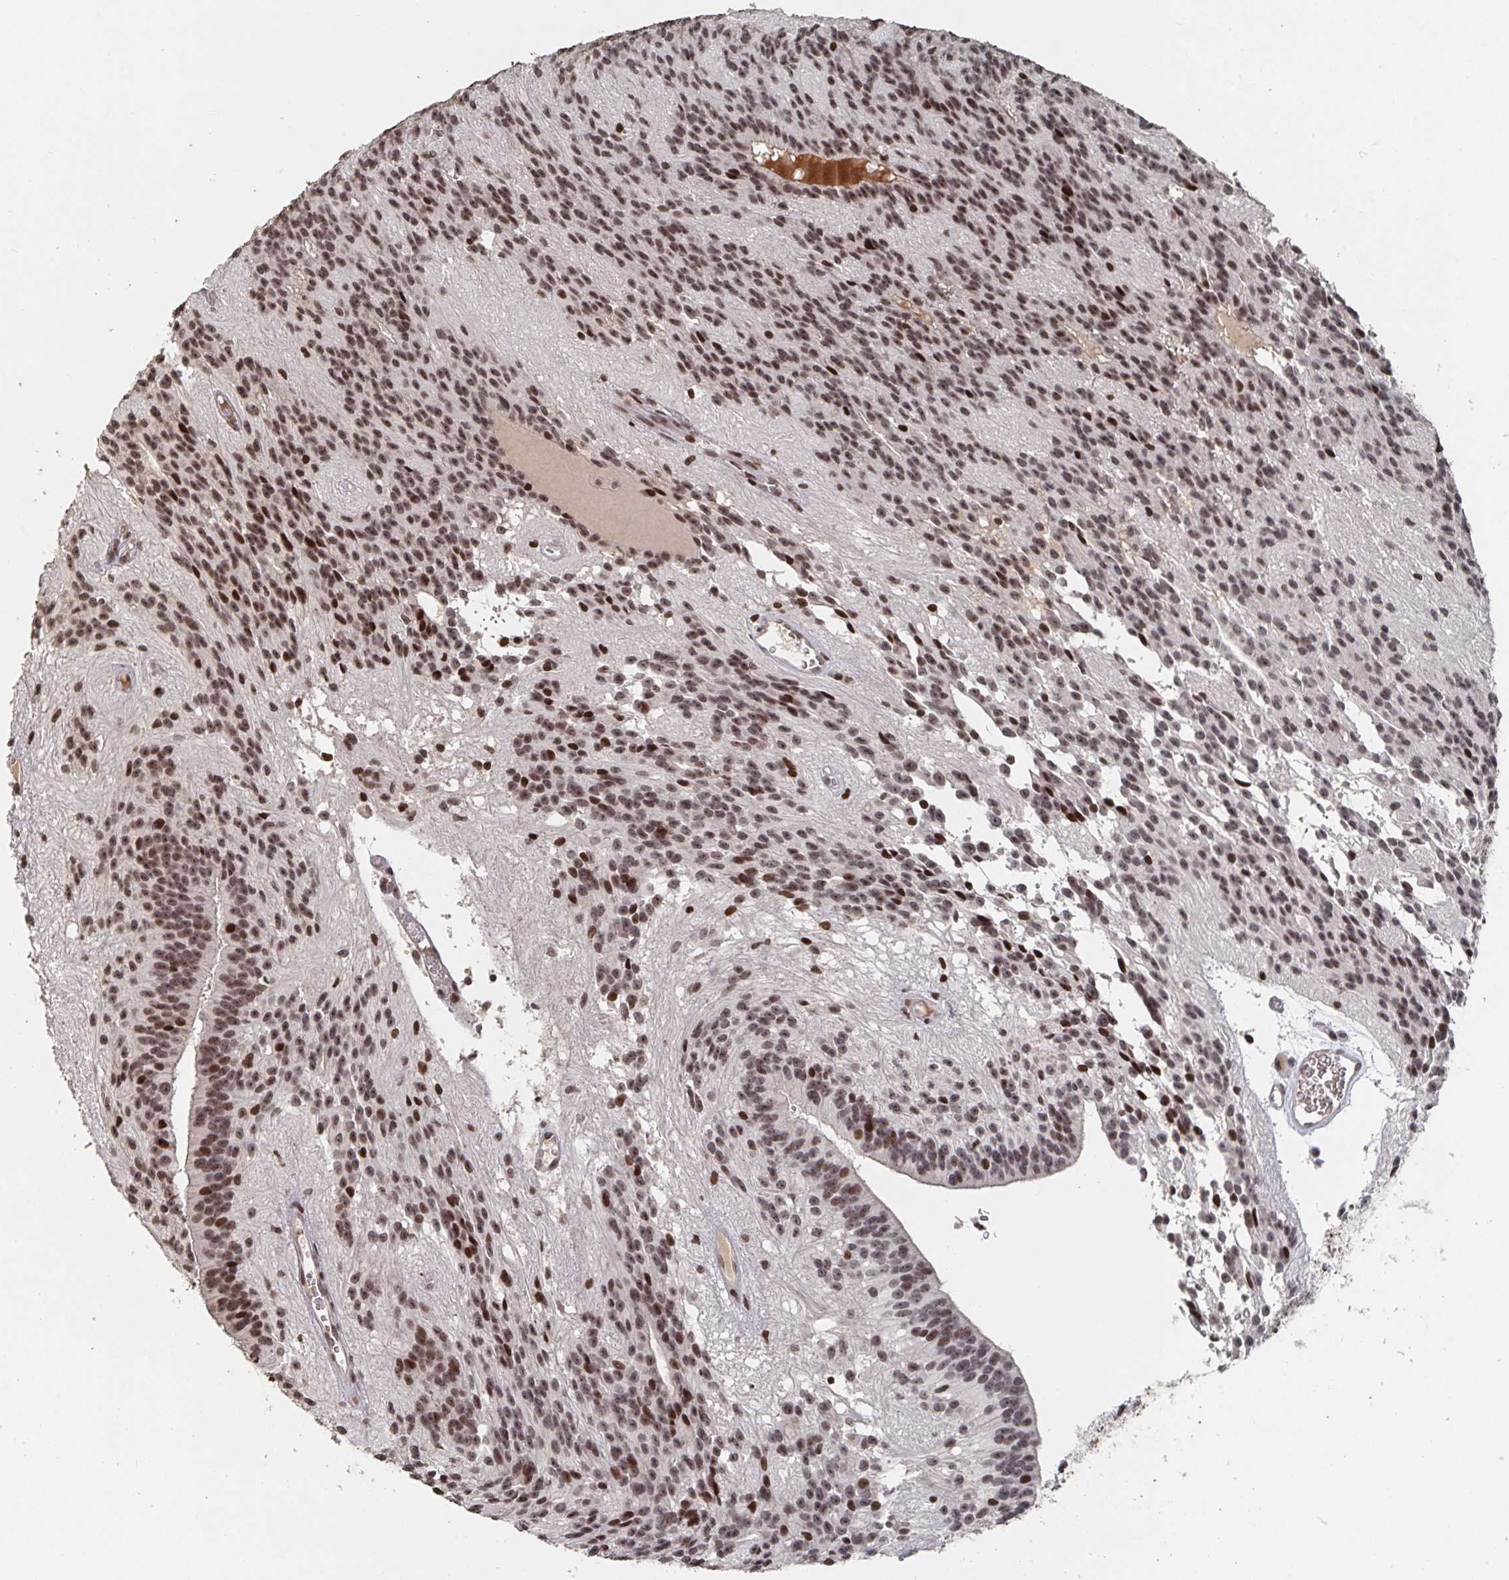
{"staining": {"intensity": "strong", "quantity": ">75%", "location": "nuclear"}, "tissue": "glioma", "cell_type": "Tumor cells", "image_type": "cancer", "snomed": [{"axis": "morphology", "description": "Glioma, malignant, Low grade"}, {"axis": "topography", "description": "Brain"}], "caption": "High-magnification brightfield microscopy of malignant low-grade glioma stained with DAB (brown) and counterstained with hematoxylin (blue). tumor cells exhibit strong nuclear expression is present in approximately>75% of cells.", "gene": "ZDHHC12", "patient": {"sex": "male", "age": 31}}